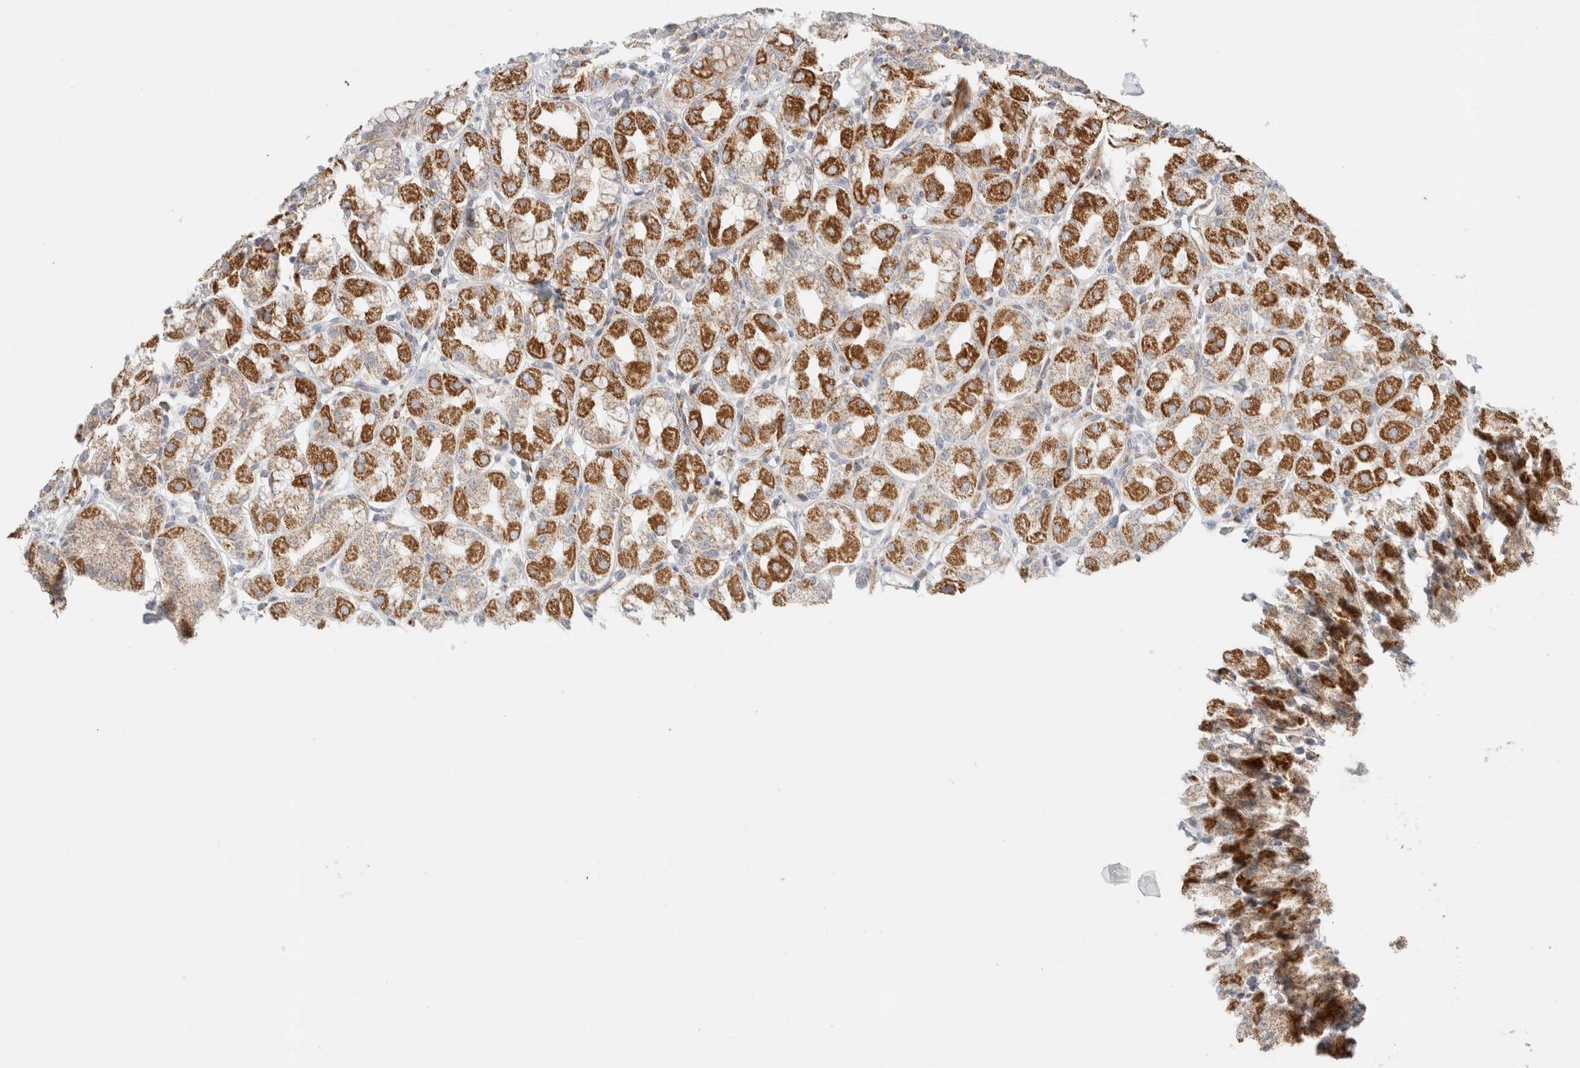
{"staining": {"intensity": "moderate", "quantity": ">75%", "location": "cytoplasmic/membranous"}, "tissue": "stomach", "cell_type": "Glandular cells", "image_type": "normal", "snomed": [{"axis": "morphology", "description": "Normal tissue, NOS"}, {"axis": "topography", "description": "Stomach"}, {"axis": "topography", "description": "Stomach, lower"}], "caption": "Immunohistochemical staining of benign human stomach exhibits >75% levels of moderate cytoplasmic/membranous protein positivity in approximately >75% of glandular cells.", "gene": "MRM3", "patient": {"sex": "female", "age": 56}}